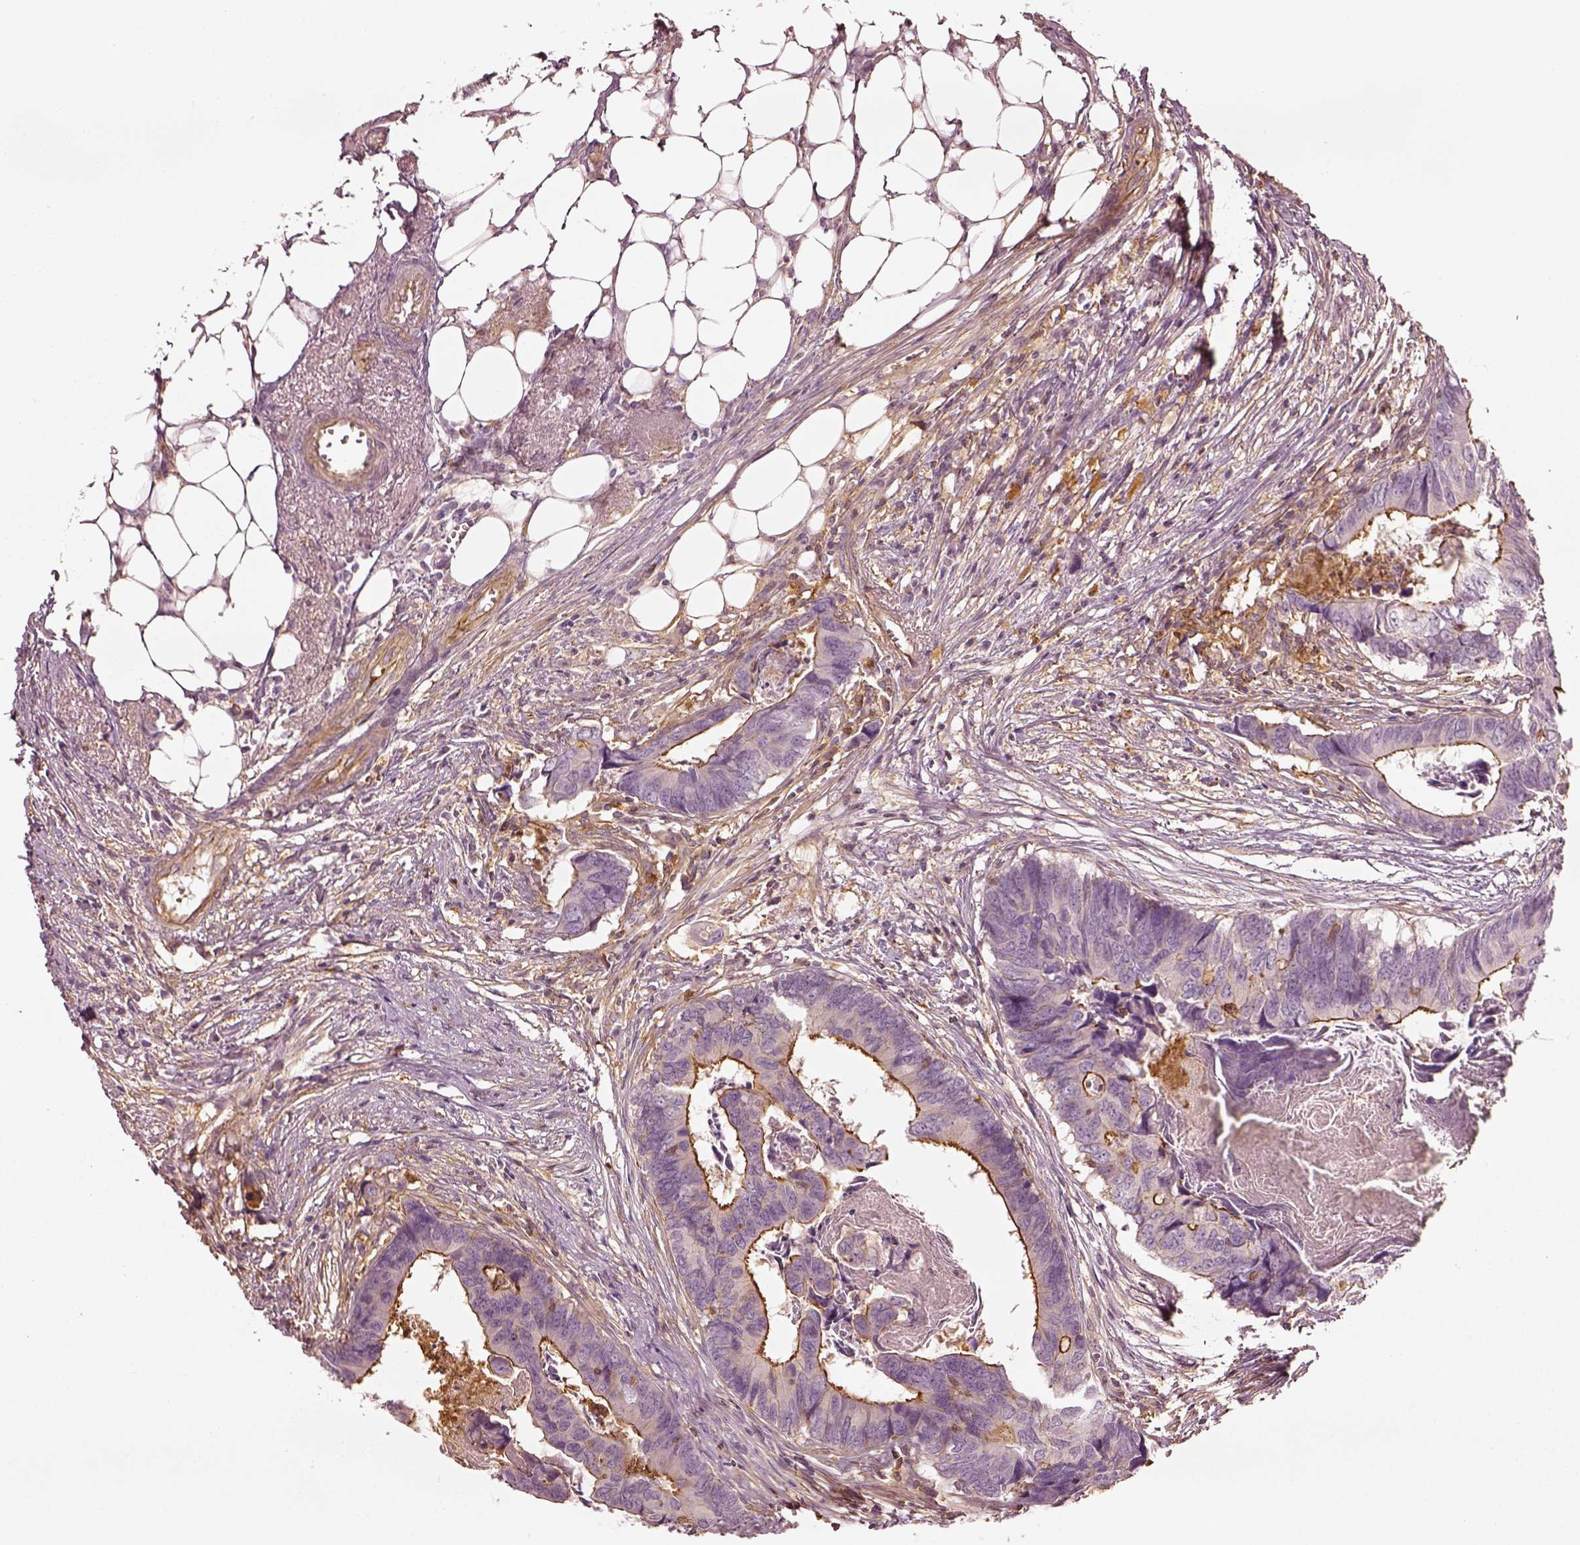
{"staining": {"intensity": "strong", "quantity": "<25%", "location": "cytoplasmic/membranous"}, "tissue": "colorectal cancer", "cell_type": "Tumor cells", "image_type": "cancer", "snomed": [{"axis": "morphology", "description": "Adenocarcinoma, NOS"}, {"axis": "topography", "description": "Colon"}], "caption": "Immunohistochemical staining of human colorectal cancer exhibits medium levels of strong cytoplasmic/membranous protein staining in approximately <25% of tumor cells.", "gene": "ZYX", "patient": {"sex": "female", "age": 82}}